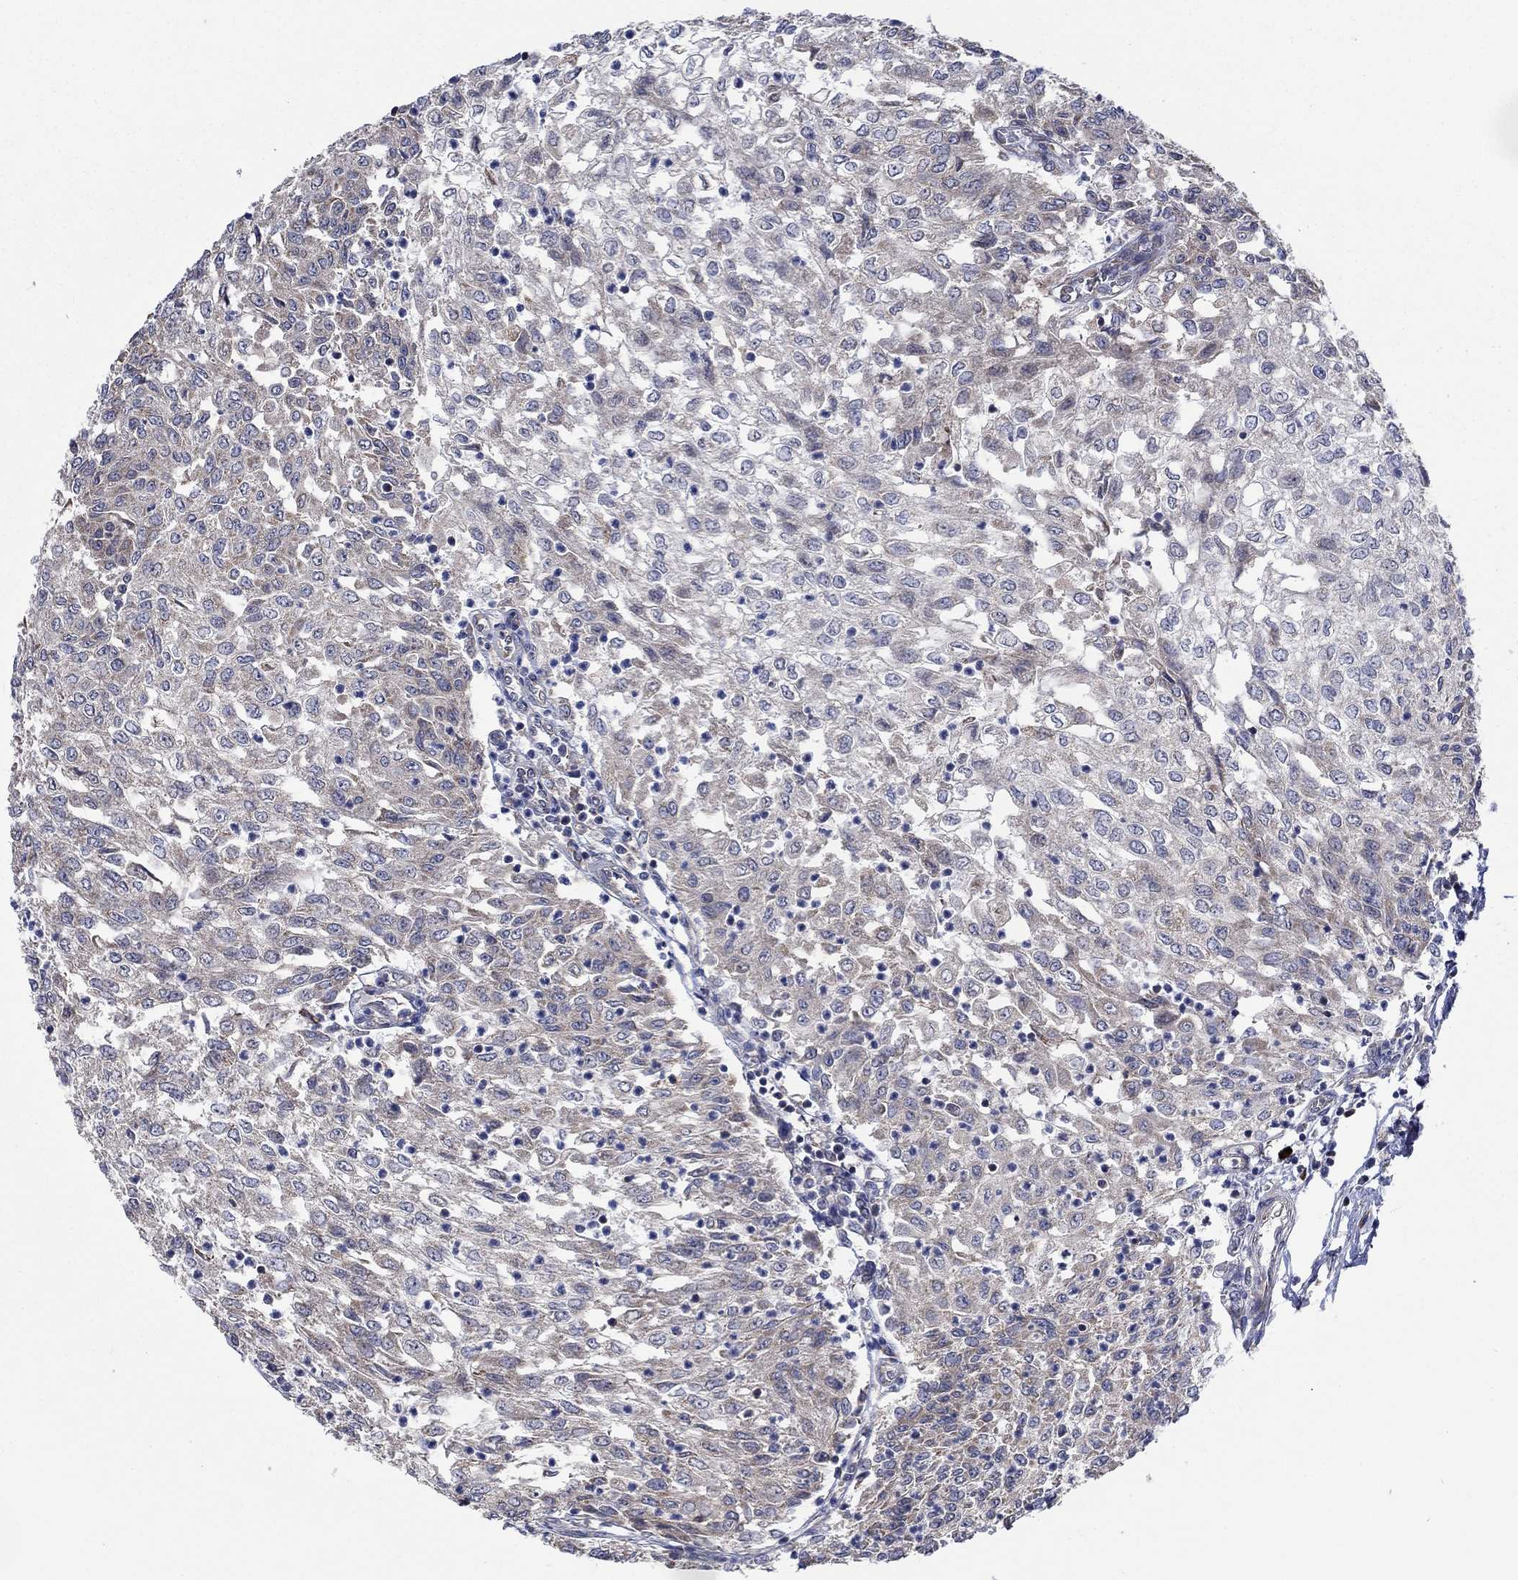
{"staining": {"intensity": "weak", "quantity": "<25%", "location": "cytoplasmic/membranous"}, "tissue": "urothelial cancer", "cell_type": "Tumor cells", "image_type": "cancer", "snomed": [{"axis": "morphology", "description": "Urothelial carcinoma, Low grade"}, {"axis": "topography", "description": "Urinary bladder"}], "caption": "High magnification brightfield microscopy of low-grade urothelial carcinoma stained with DAB (3,3'-diaminobenzidine) (brown) and counterstained with hematoxylin (blue): tumor cells show no significant positivity.", "gene": "RPLP0", "patient": {"sex": "male", "age": 78}}